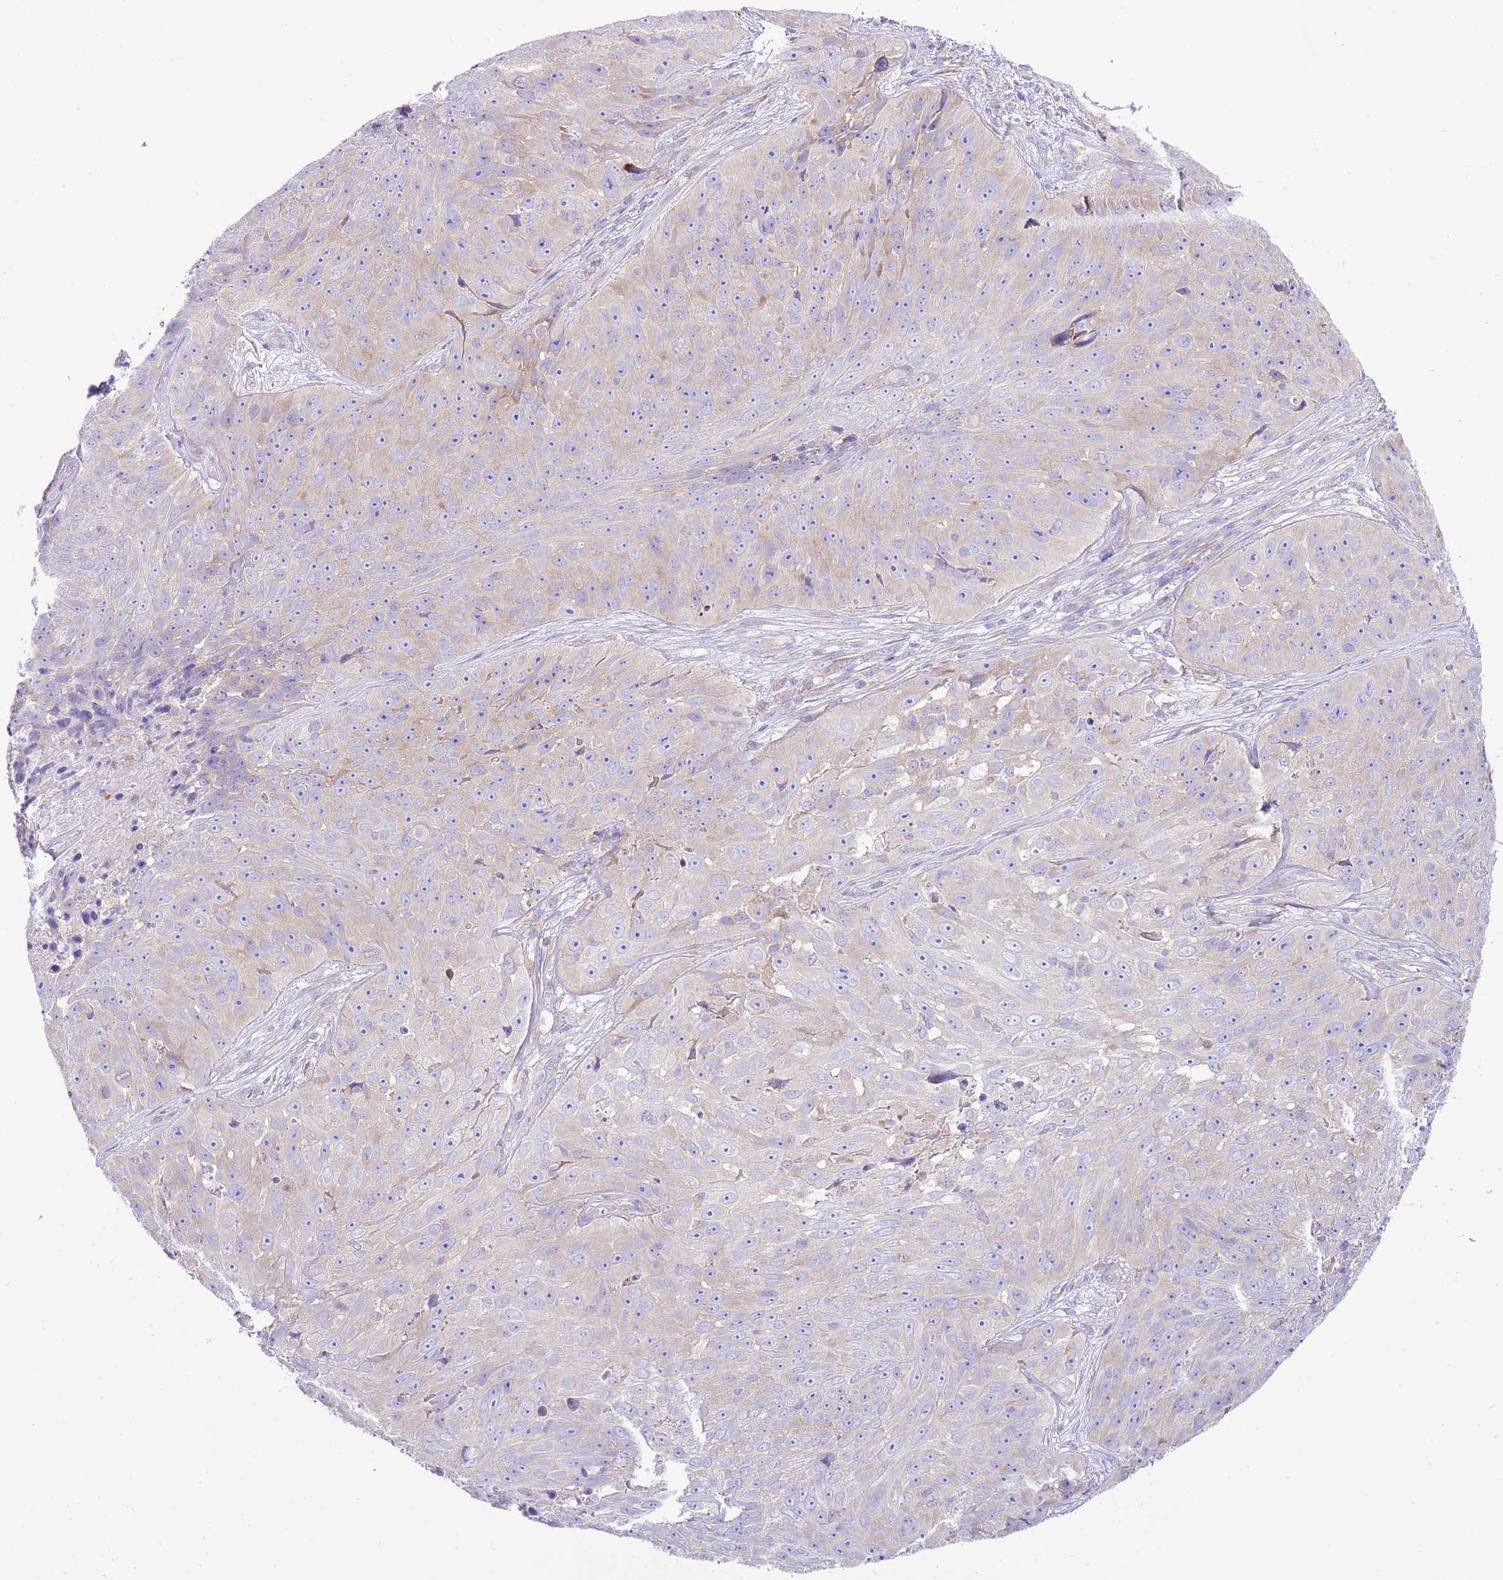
{"staining": {"intensity": "moderate", "quantity": "<25%", "location": "cytoplasmic/membranous"}, "tissue": "skin cancer", "cell_type": "Tumor cells", "image_type": "cancer", "snomed": [{"axis": "morphology", "description": "Squamous cell carcinoma, NOS"}, {"axis": "topography", "description": "Skin"}], "caption": "Protein expression analysis of human skin cancer reveals moderate cytoplasmic/membranous staining in about <25% of tumor cells.", "gene": "RPS10", "patient": {"sex": "female", "age": 87}}